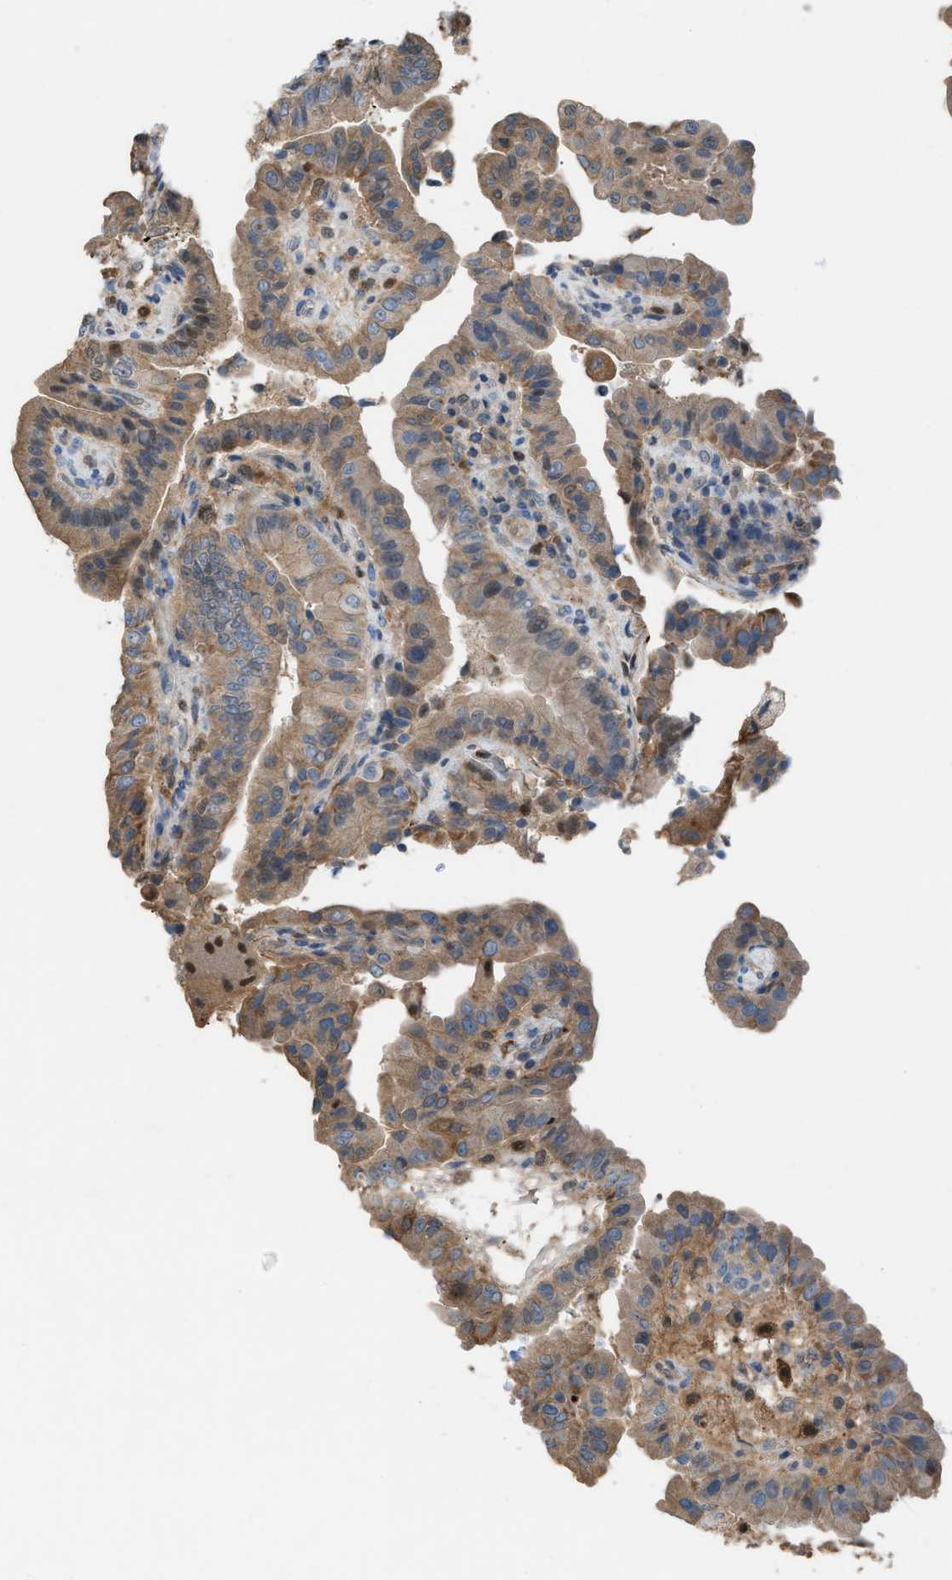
{"staining": {"intensity": "weak", "quantity": ">75%", "location": "cytoplasmic/membranous"}, "tissue": "thyroid cancer", "cell_type": "Tumor cells", "image_type": "cancer", "snomed": [{"axis": "morphology", "description": "Papillary adenocarcinoma, NOS"}, {"axis": "topography", "description": "Thyroid gland"}], "caption": "Human thyroid cancer (papillary adenocarcinoma) stained with a brown dye exhibits weak cytoplasmic/membranous positive expression in approximately >75% of tumor cells.", "gene": "TPK1", "patient": {"sex": "male", "age": 33}}